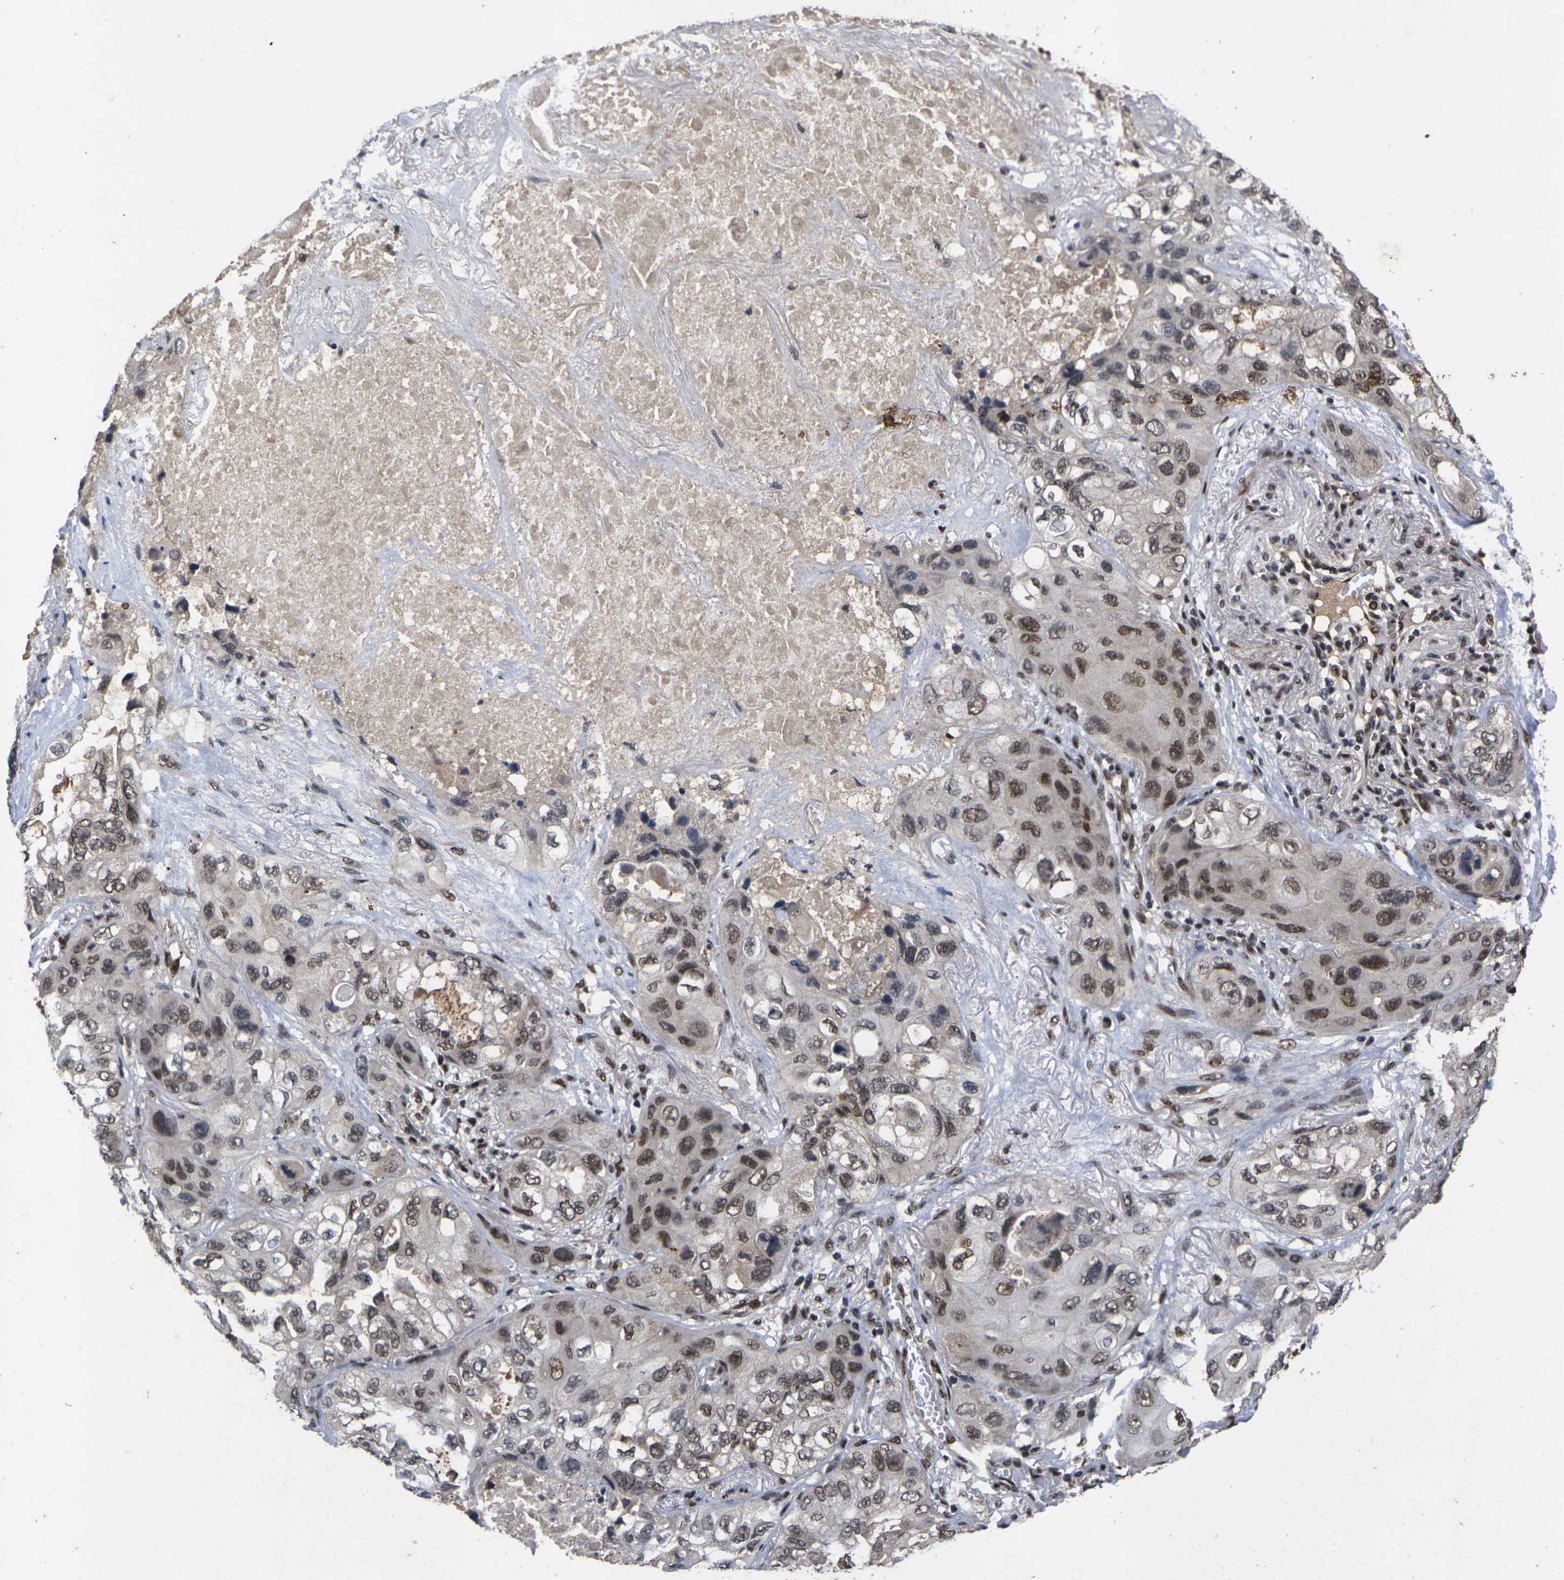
{"staining": {"intensity": "moderate", "quantity": ">75%", "location": "nuclear"}, "tissue": "lung cancer", "cell_type": "Tumor cells", "image_type": "cancer", "snomed": [{"axis": "morphology", "description": "Squamous cell carcinoma, NOS"}, {"axis": "topography", "description": "Lung"}], "caption": "The immunohistochemical stain shows moderate nuclear staining in tumor cells of lung cancer (squamous cell carcinoma) tissue.", "gene": "GTF2E1", "patient": {"sex": "female", "age": 73}}